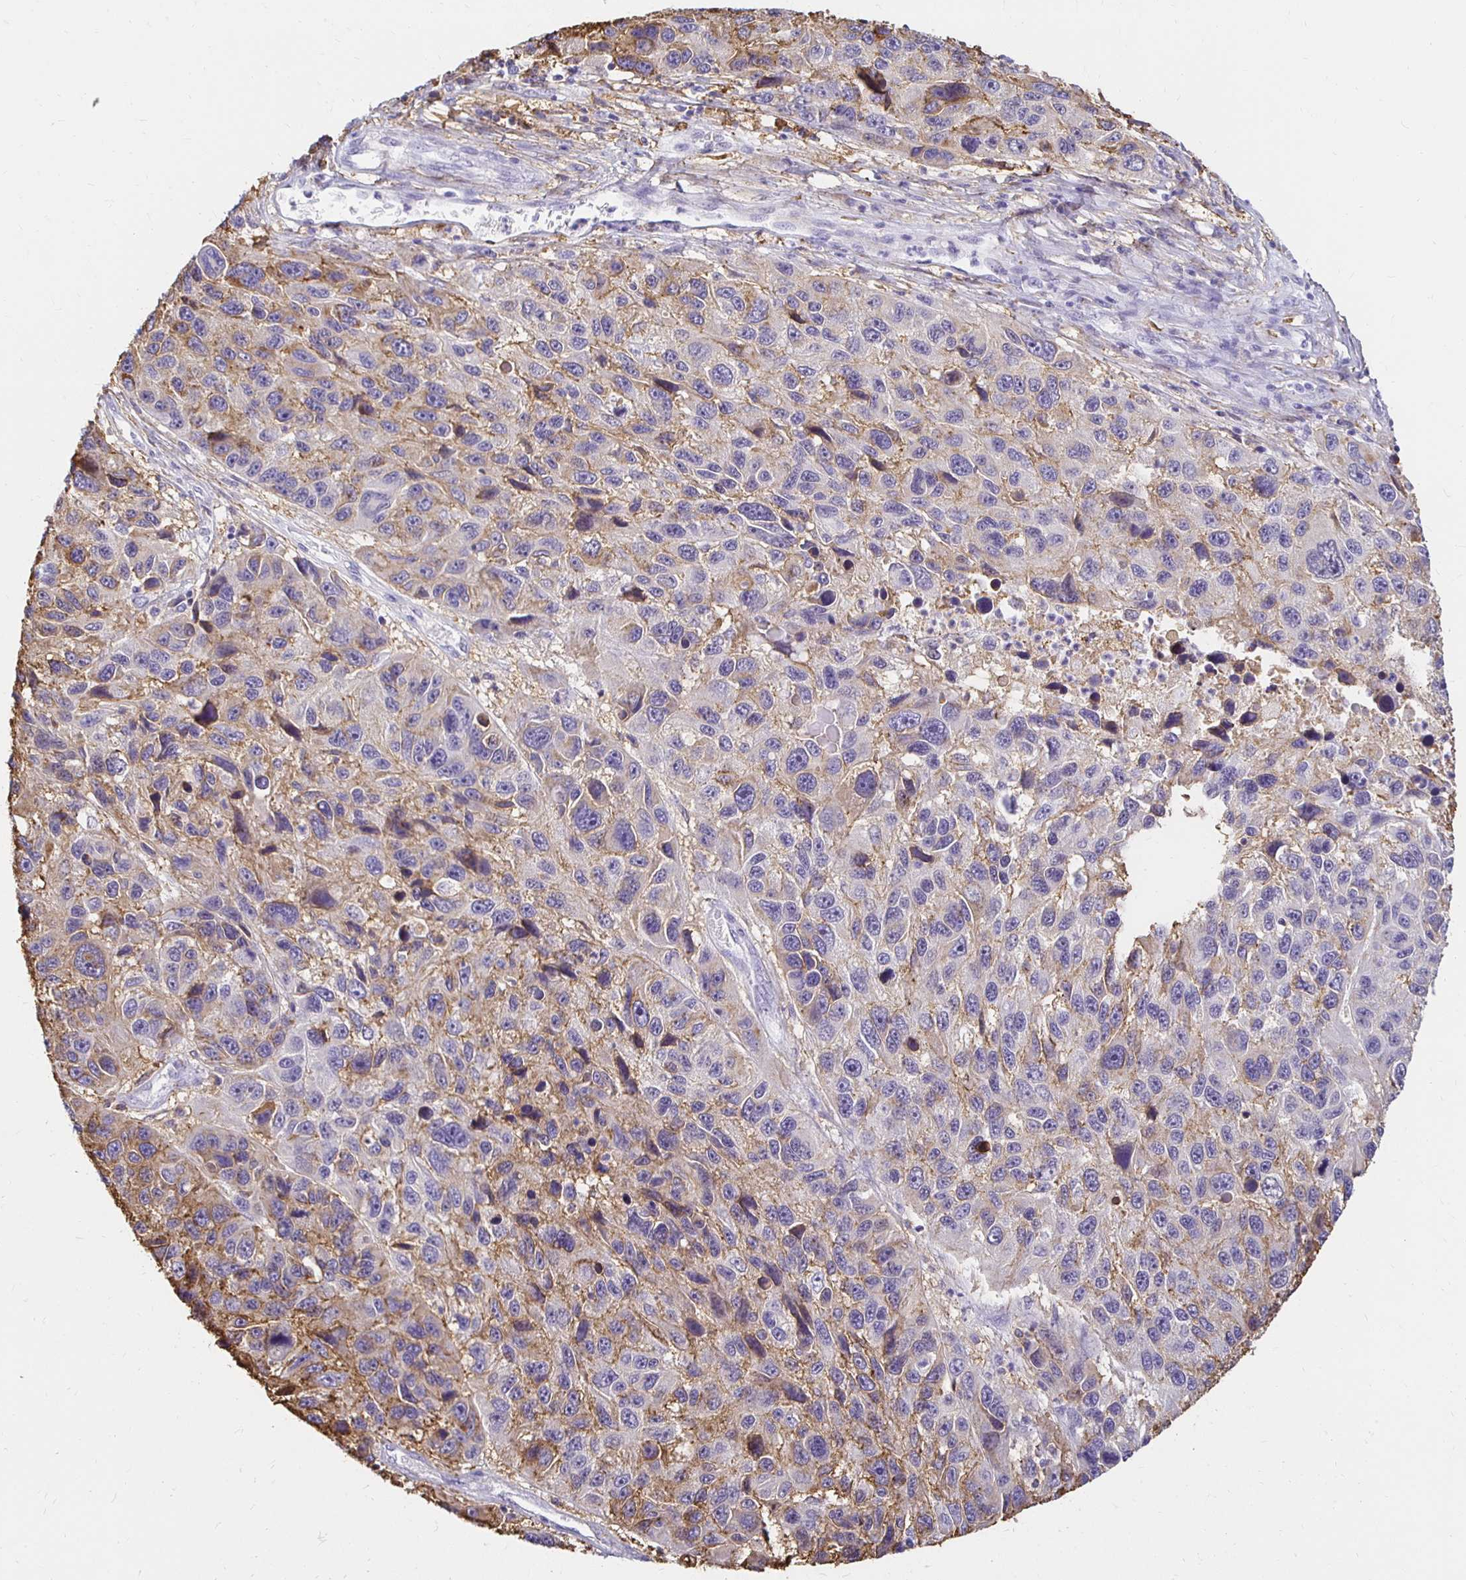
{"staining": {"intensity": "moderate", "quantity": "<25%", "location": "cytoplasmic/membranous"}, "tissue": "melanoma", "cell_type": "Tumor cells", "image_type": "cancer", "snomed": [{"axis": "morphology", "description": "Malignant melanoma, NOS"}, {"axis": "topography", "description": "Skin"}], "caption": "Immunohistochemistry image of neoplastic tissue: human malignant melanoma stained using IHC exhibits low levels of moderate protein expression localized specifically in the cytoplasmic/membranous of tumor cells, appearing as a cytoplasmic/membranous brown color.", "gene": "TAS1R3", "patient": {"sex": "male", "age": 53}}